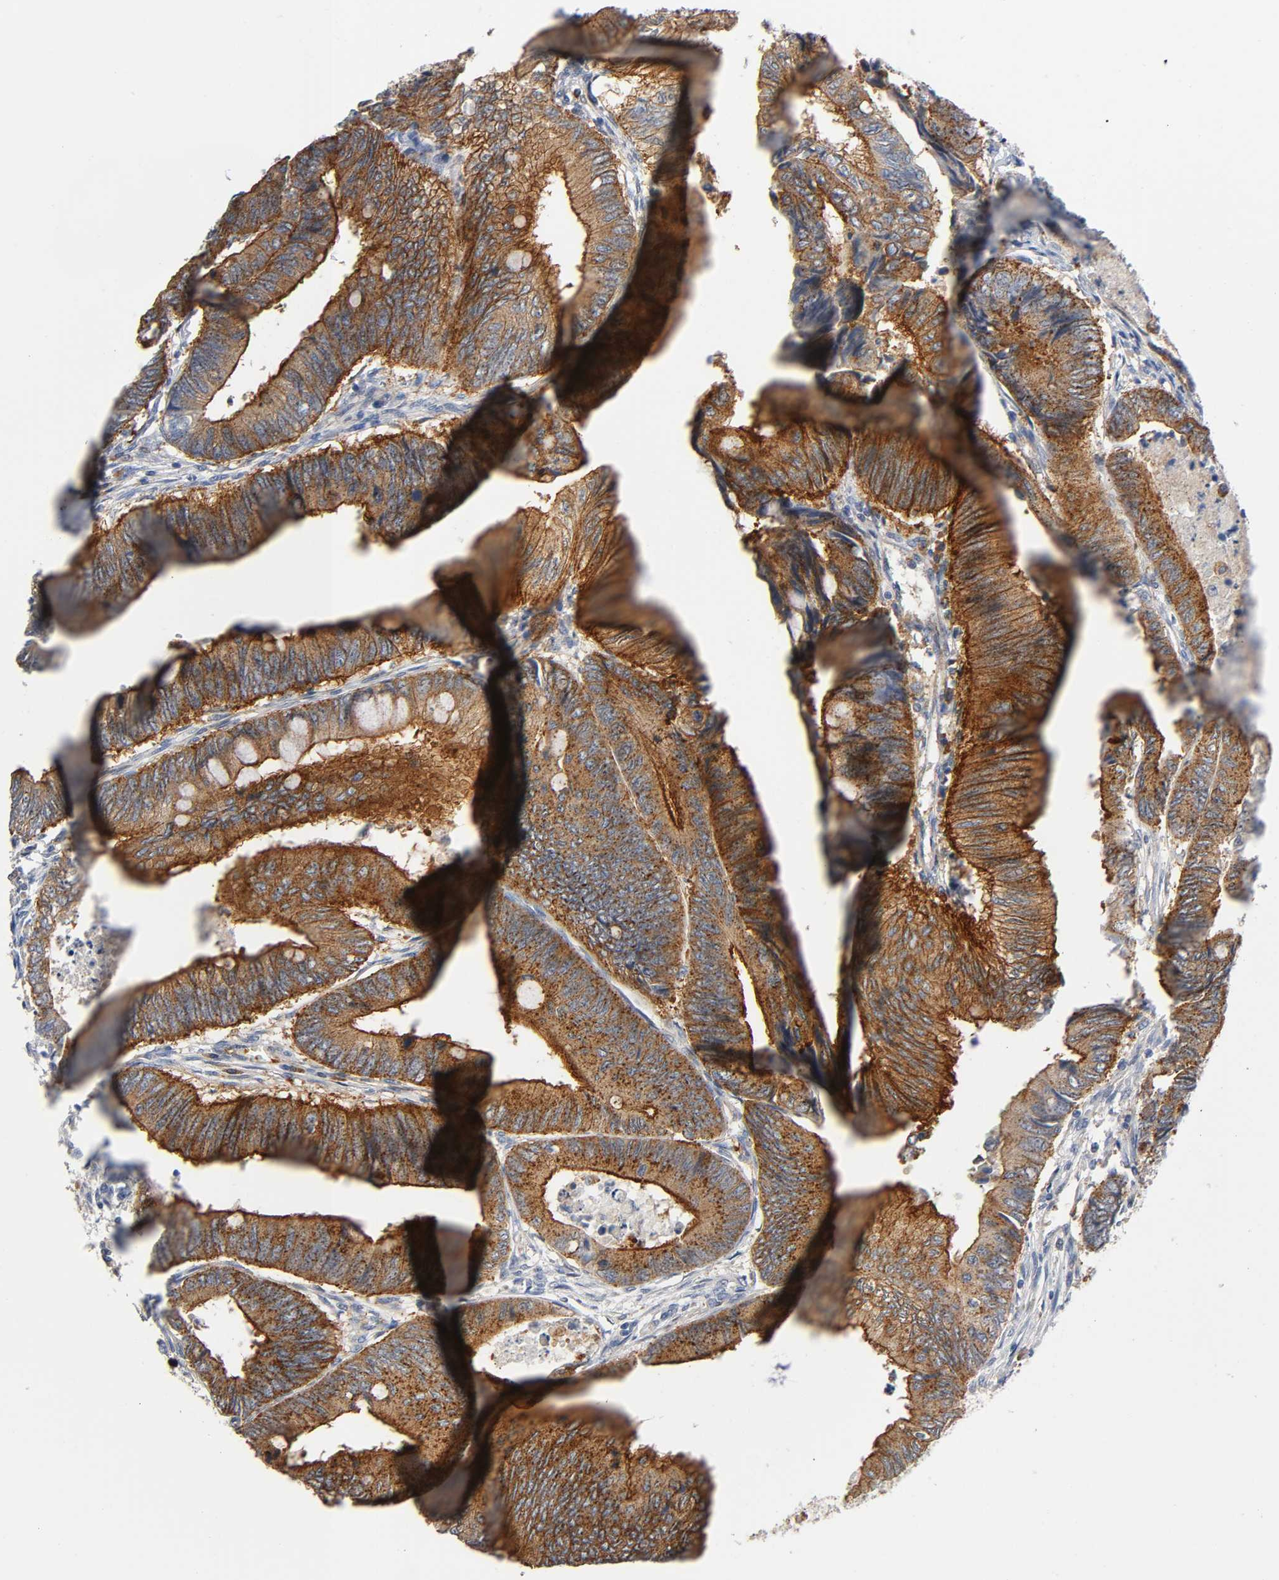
{"staining": {"intensity": "strong", "quantity": ">75%", "location": "cytoplasmic/membranous"}, "tissue": "colorectal cancer", "cell_type": "Tumor cells", "image_type": "cancer", "snomed": [{"axis": "morphology", "description": "Normal tissue, NOS"}, {"axis": "morphology", "description": "Adenocarcinoma, NOS"}, {"axis": "topography", "description": "Rectum"}, {"axis": "topography", "description": "Peripheral nerve tissue"}], "caption": "Protein expression analysis of colorectal cancer (adenocarcinoma) displays strong cytoplasmic/membranous expression in approximately >75% of tumor cells.", "gene": "CD2AP", "patient": {"sex": "male", "age": 92}}